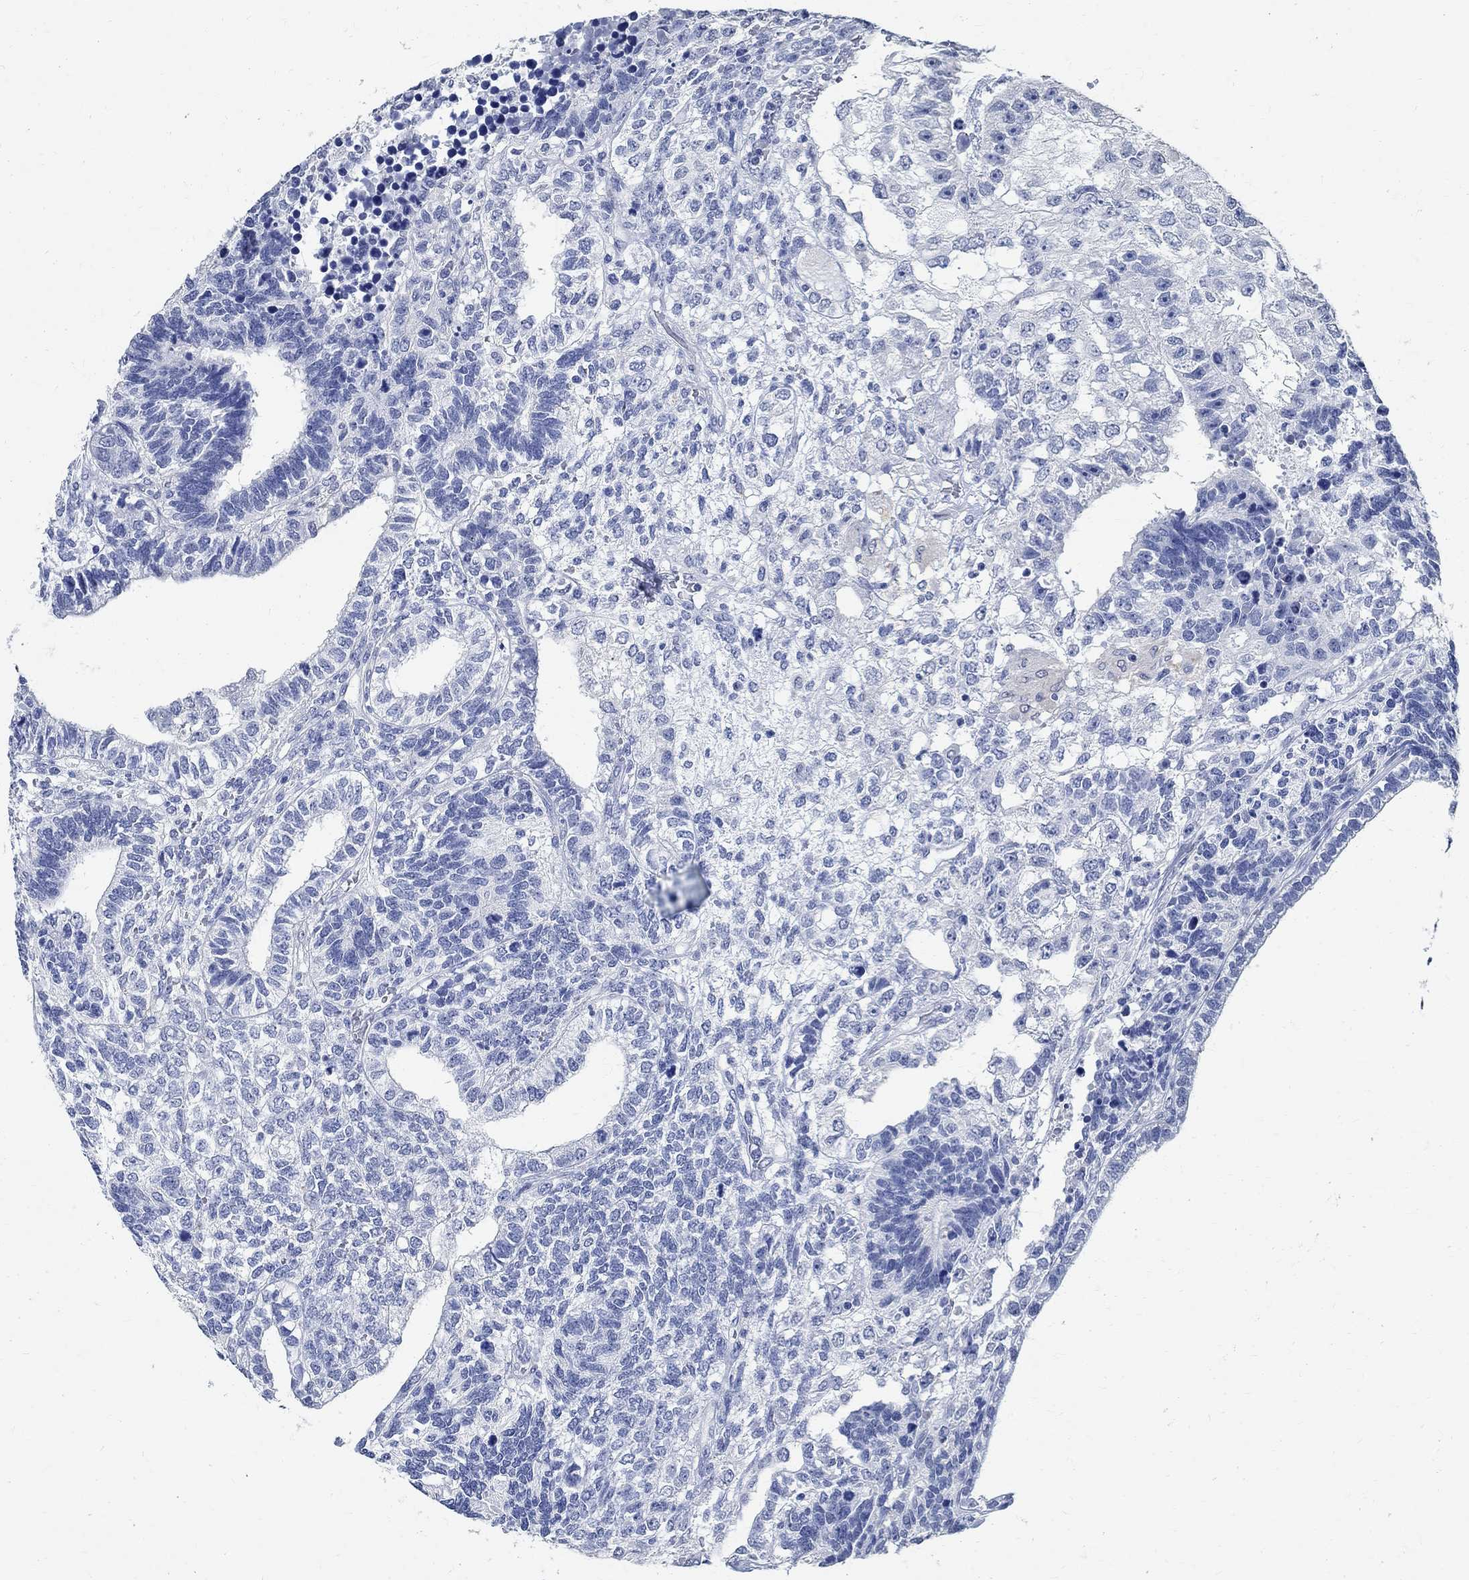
{"staining": {"intensity": "negative", "quantity": "none", "location": "none"}, "tissue": "testis cancer", "cell_type": "Tumor cells", "image_type": "cancer", "snomed": [{"axis": "morphology", "description": "Seminoma, NOS"}, {"axis": "morphology", "description": "Carcinoma, Embryonal, NOS"}, {"axis": "topography", "description": "Testis"}], "caption": "Micrograph shows no significant protein positivity in tumor cells of testis cancer (seminoma).", "gene": "TMEM221", "patient": {"sex": "male", "age": 41}}